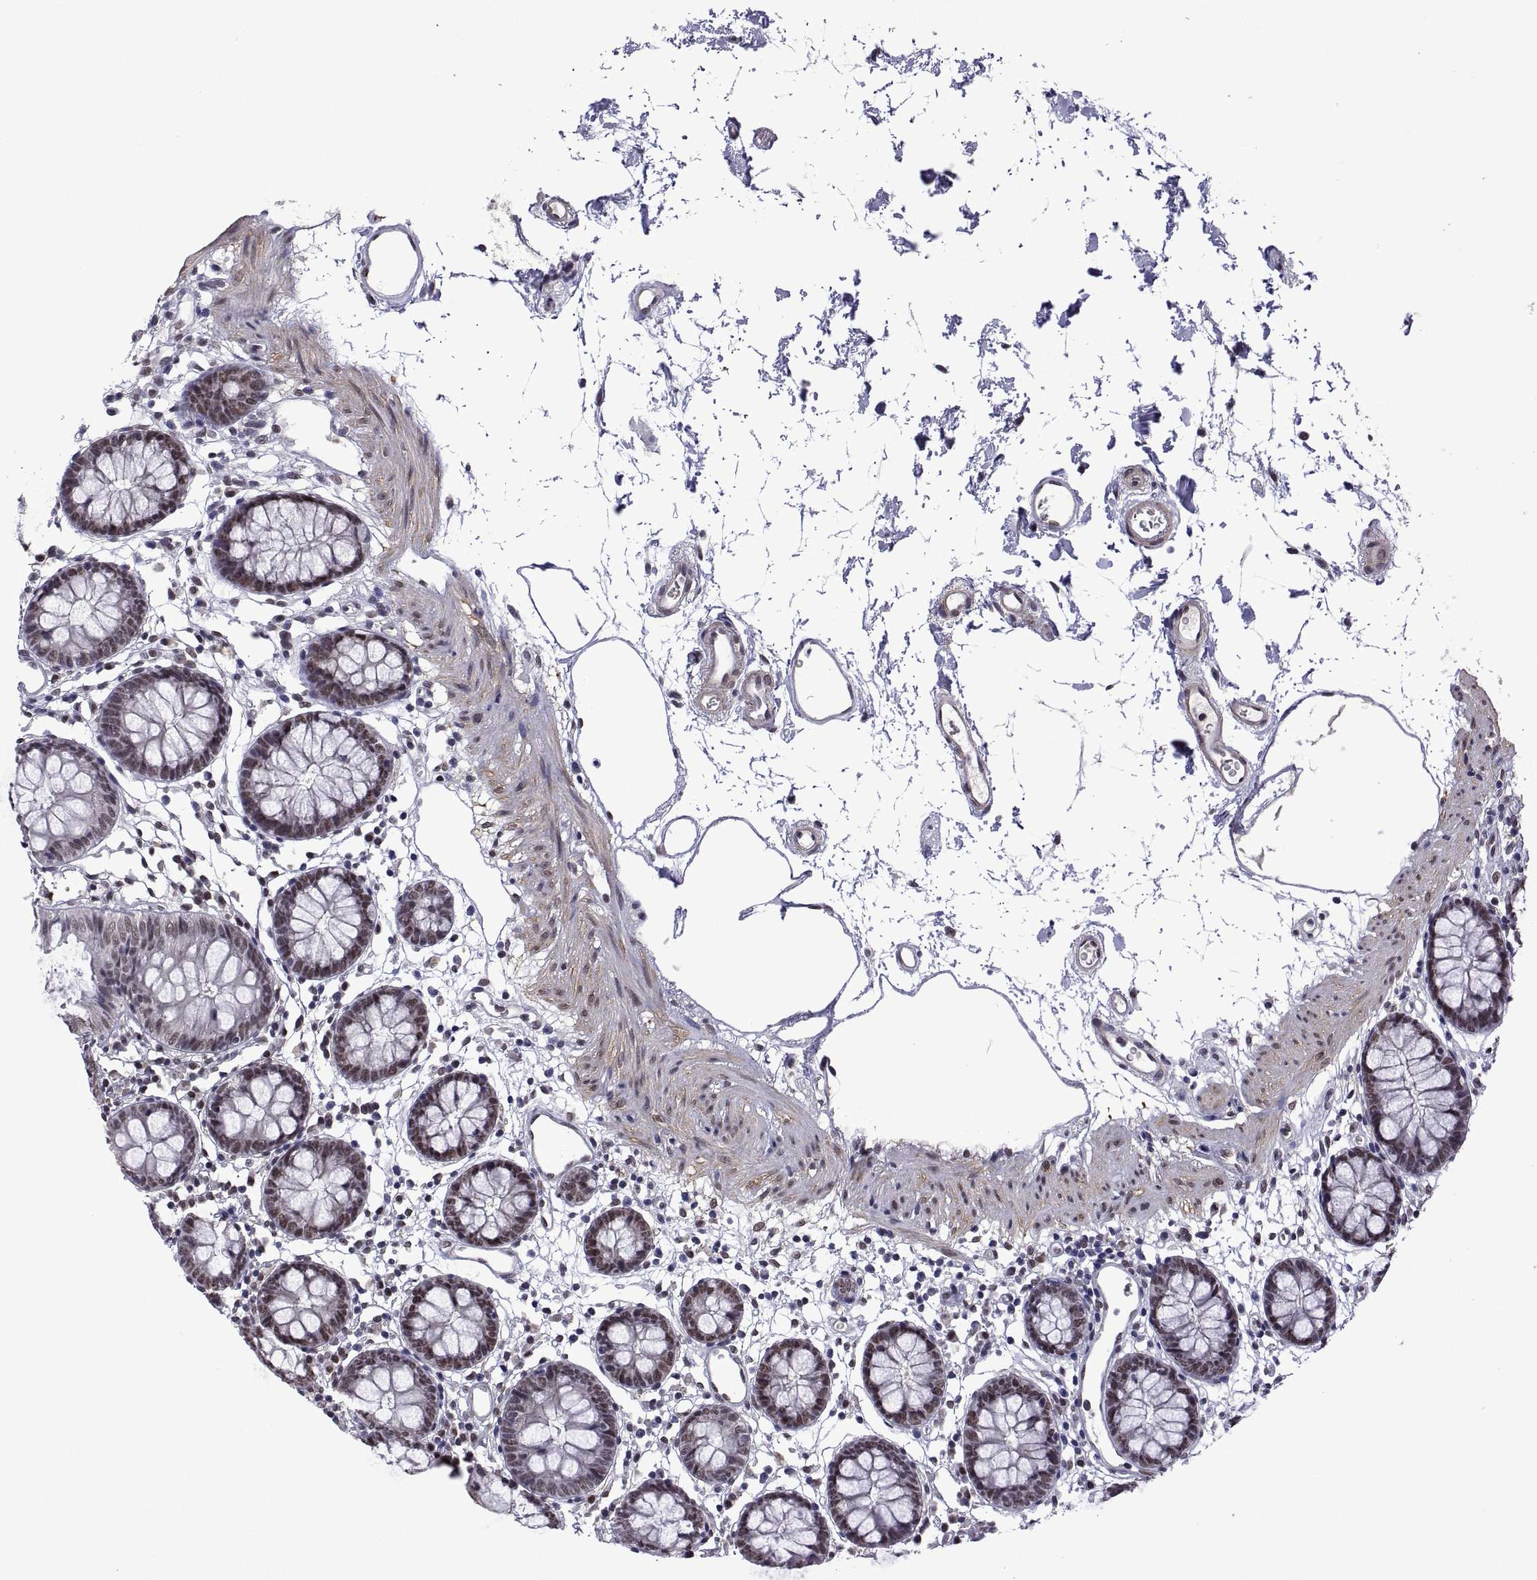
{"staining": {"intensity": "weak", "quantity": "25%-75%", "location": "cytoplasmic/membranous"}, "tissue": "colon", "cell_type": "Endothelial cells", "image_type": "normal", "snomed": [{"axis": "morphology", "description": "Normal tissue, NOS"}, {"axis": "topography", "description": "Colon"}], "caption": "Approximately 25%-75% of endothelial cells in benign human colon exhibit weak cytoplasmic/membranous protein staining as visualized by brown immunohistochemical staining.", "gene": "NR4A1", "patient": {"sex": "female", "age": 84}}